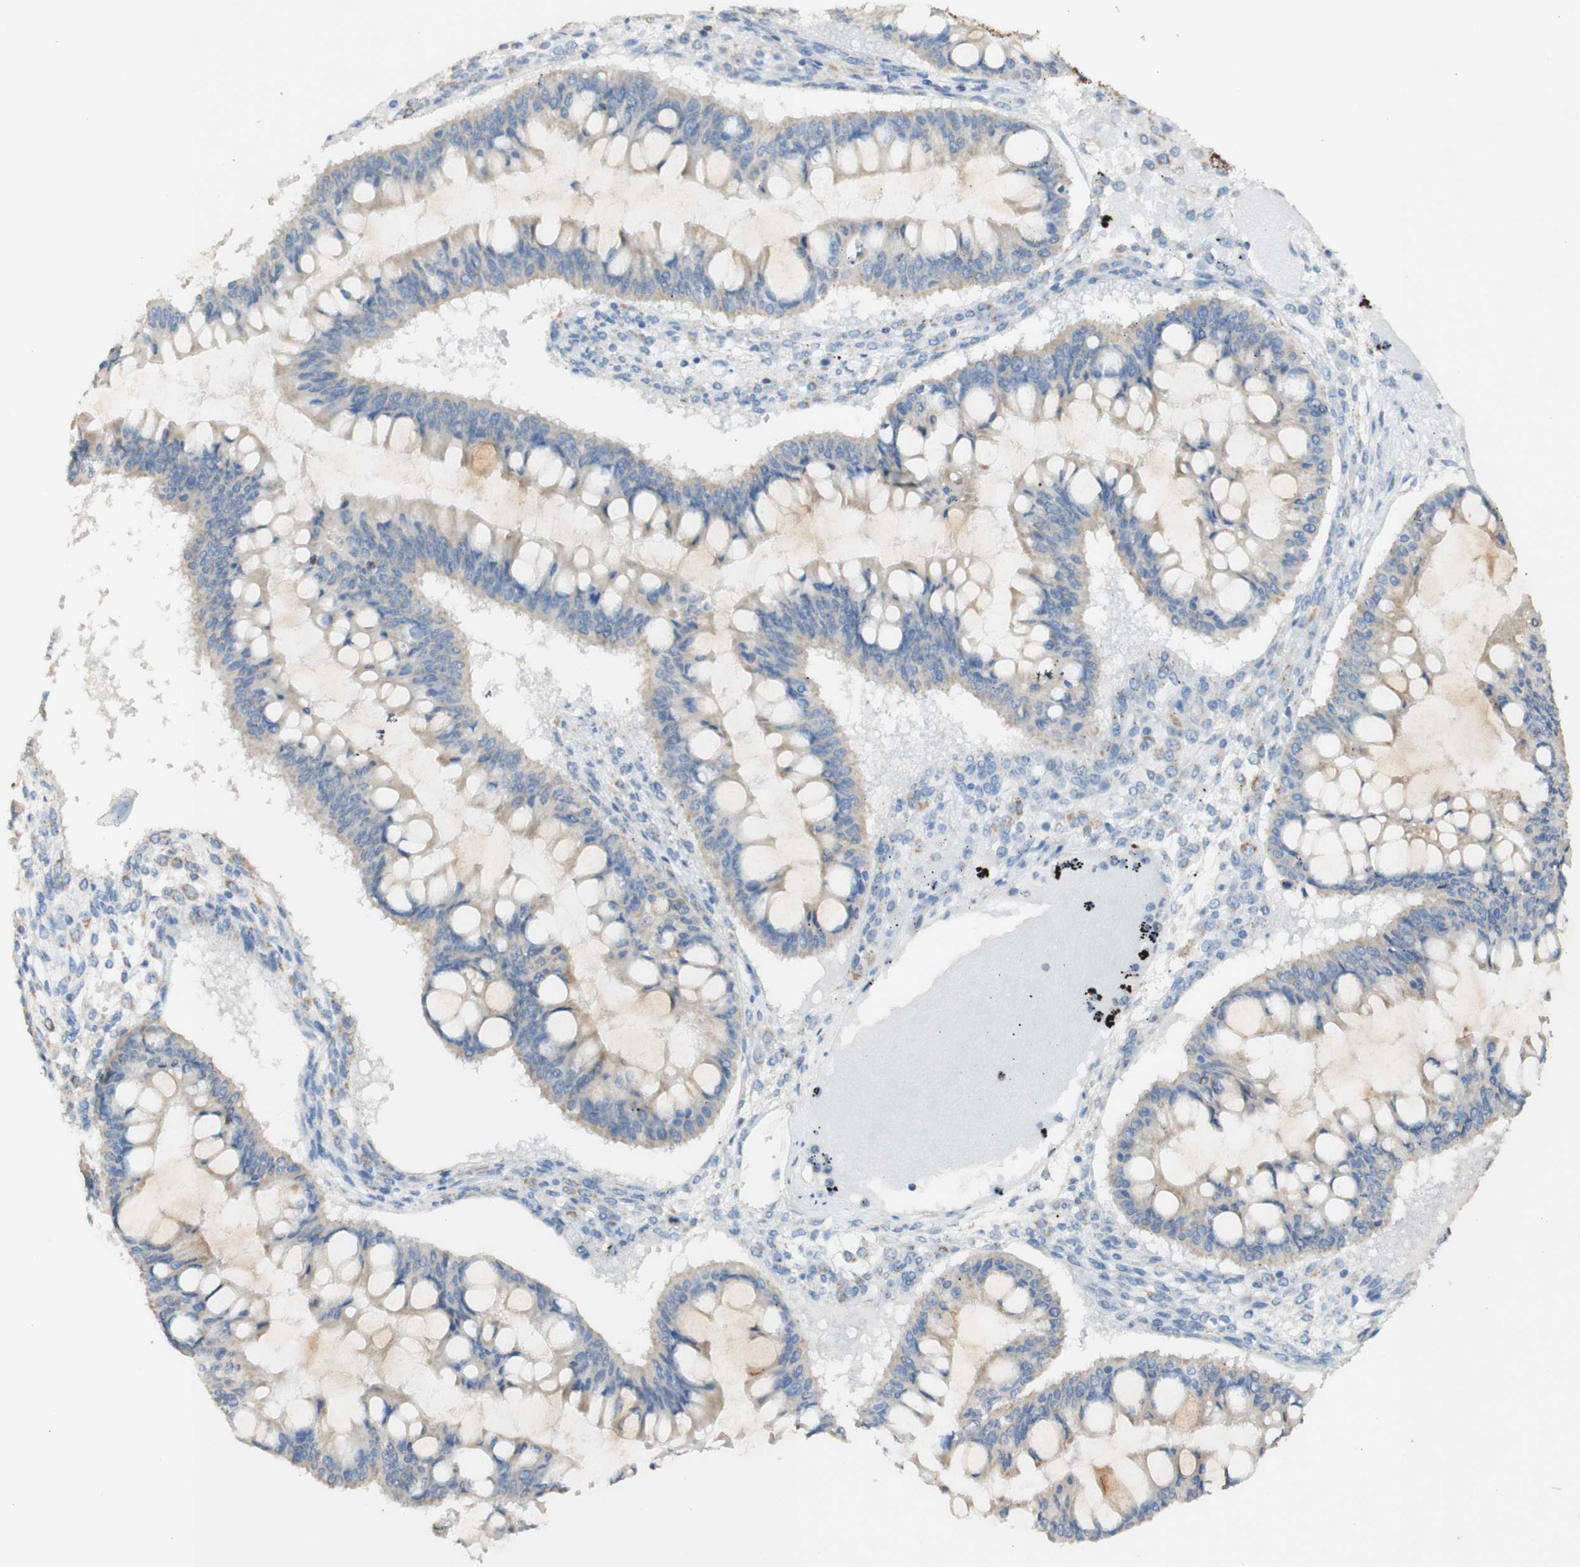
{"staining": {"intensity": "weak", "quantity": ">75%", "location": "cytoplasmic/membranous"}, "tissue": "ovarian cancer", "cell_type": "Tumor cells", "image_type": "cancer", "snomed": [{"axis": "morphology", "description": "Cystadenocarcinoma, mucinous, NOS"}, {"axis": "topography", "description": "Ovary"}], "caption": "This is an image of IHC staining of ovarian cancer (mucinous cystadenocarcinoma), which shows weak staining in the cytoplasmic/membranous of tumor cells.", "gene": "OXCT1", "patient": {"sex": "female", "age": 73}}